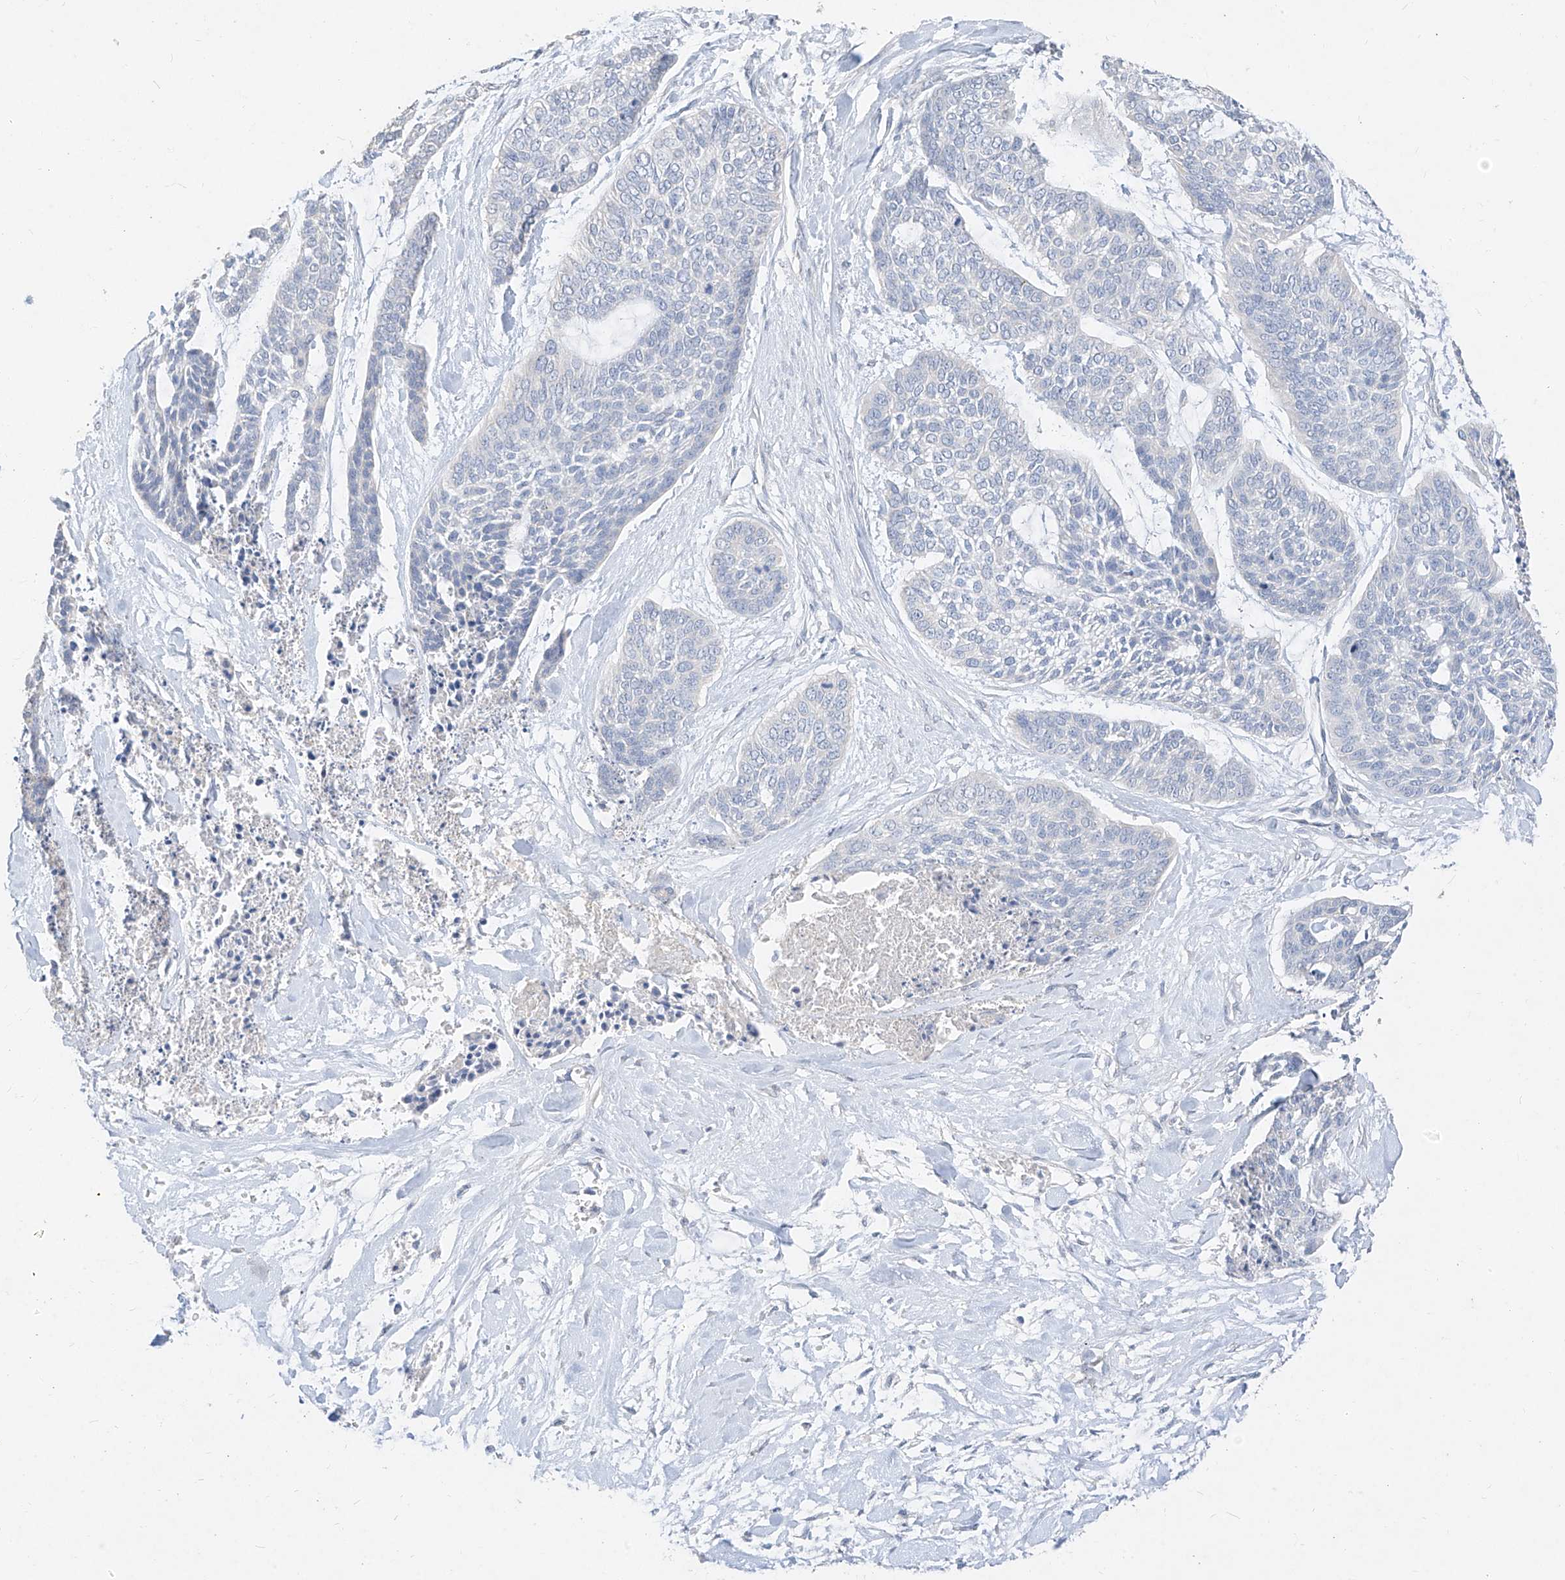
{"staining": {"intensity": "negative", "quantity": "none", "location": "none"}, "tissue": "skin cancer", "cell_type": "Tumor cells", "image_type": "cancer", "snomed": [{"axis": "morphology", "description": "Basal cell carcinoma"}, {"axis": "topography", "description": "Skin"}], "caption": "This is a photomicrograph of immunohistochemistry (IHC) staining of skin cancer (basal cell carcinoma), which shows no staining in tumor cells.", "gene": "ZZEF1", "patient": {"sex": "female", "age": 64}}